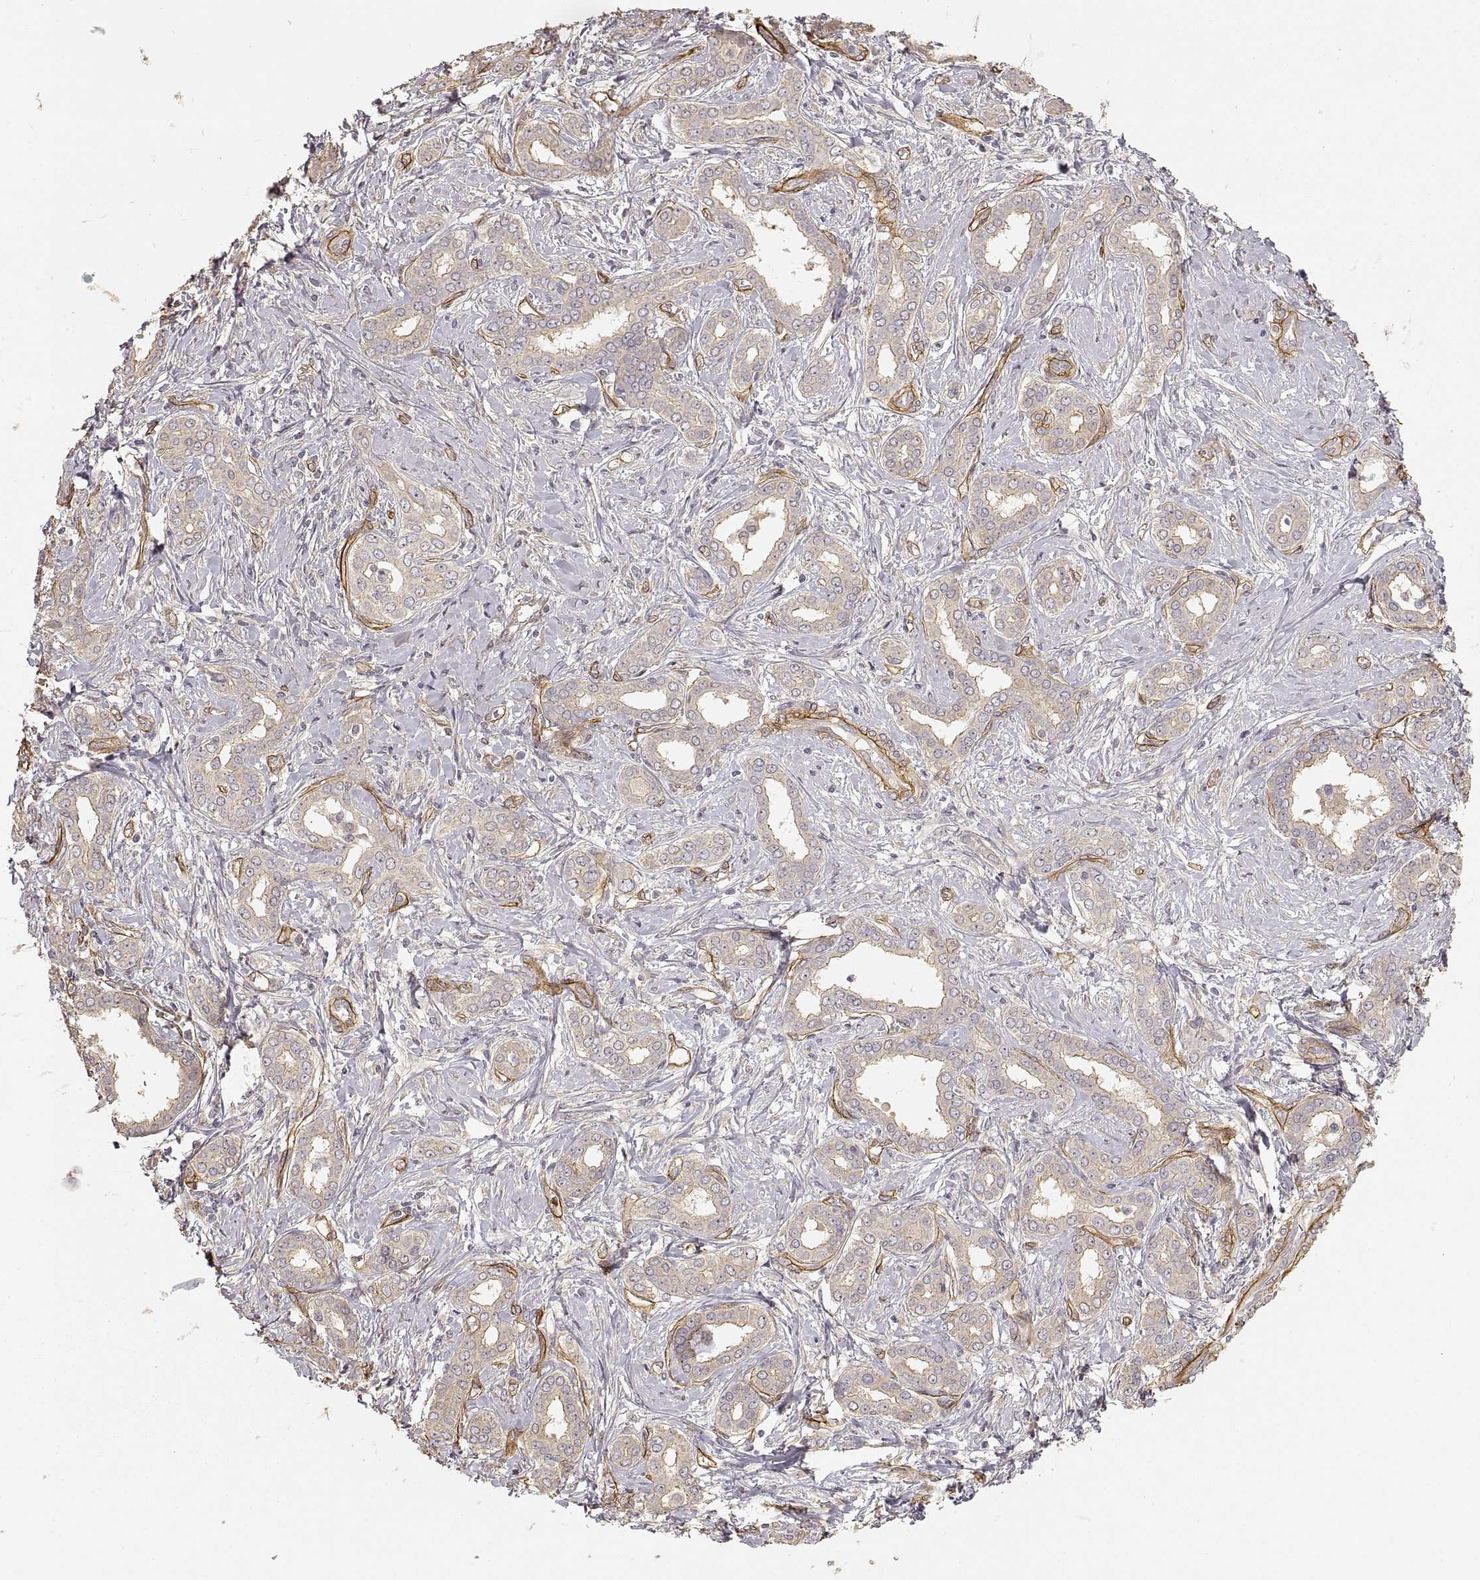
{"staining": {"intensity": "negative", "quantity": "none", "location": "none"}, "tissue": "liver cancer", "cell_type": "Tumor cells", "image_type": "cancer", "snomed": [{"axis": "morphology", "description": "Cholangiocarcinoma"}, {"axis": "topography", "description": "Liver"}], "caption": "Micrograph shows no significant protein expression in tumor cells of liver cancer.", "gene": "LAMA4", "patient": {"sex": "female", "age": 47}}